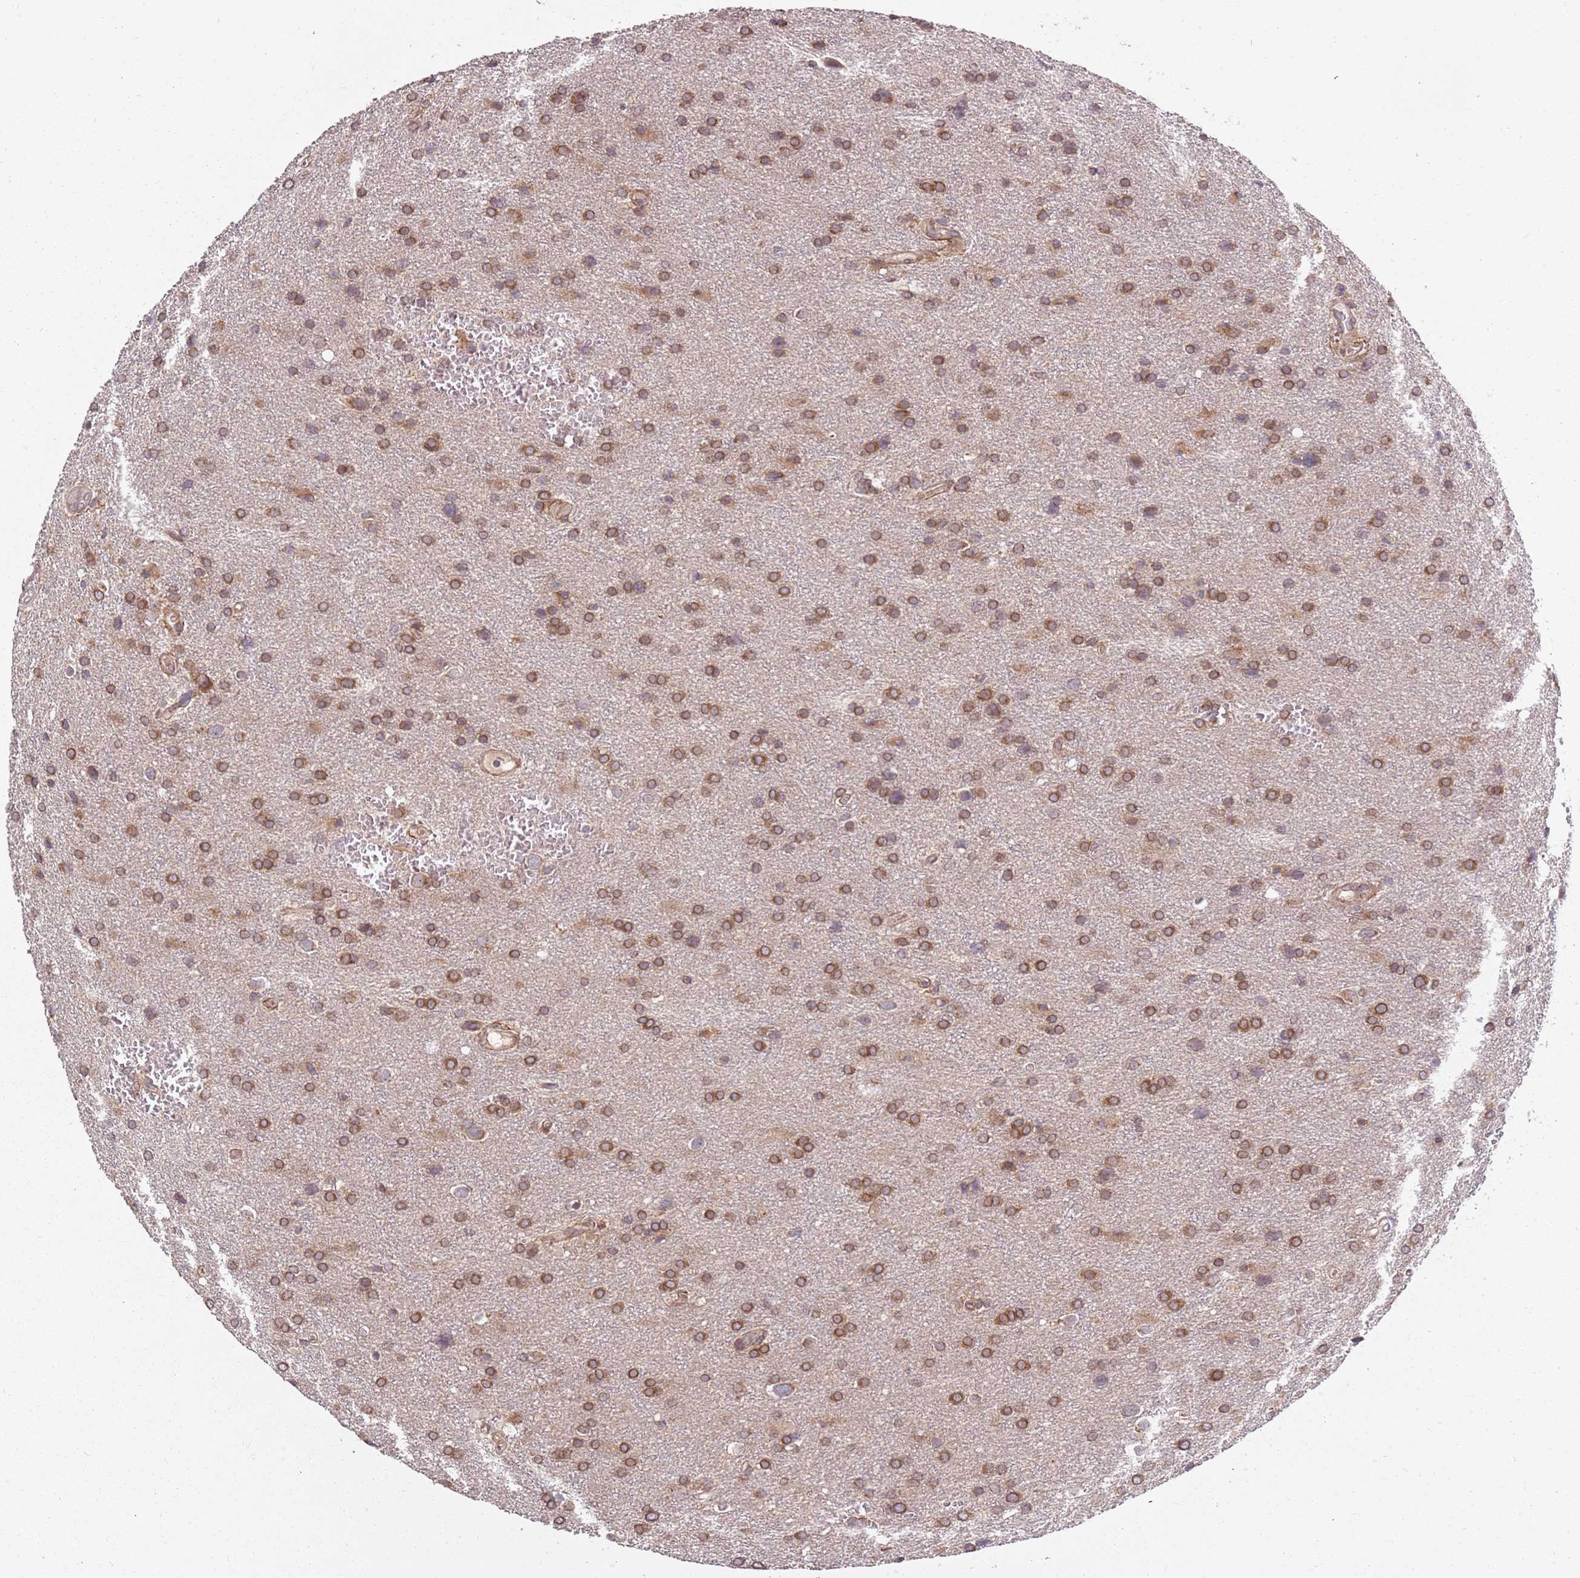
{"staining": {"intensity": "moderate", "quantity": ">75%", "location": "cytoplasmic/membranous"}, "tissue": "glioma", "cell_type": "Tumor cells", "image_type": "cancer", "snomed": [{"axis": "morphology", "description": "Glioma, malignant, Low grade"}, {"axis": "topography", "description": "Brain"}], "caption": "Immunohistochemistry (DAB (3,3'-diaminobenzidine)) staining of human glioma exhibits moderate cytoplasmic/membranous protein positivity in approximately >75% of tumor cells.", "gene": "PLD6", "patient": {"sex": "female", "age": 32}}